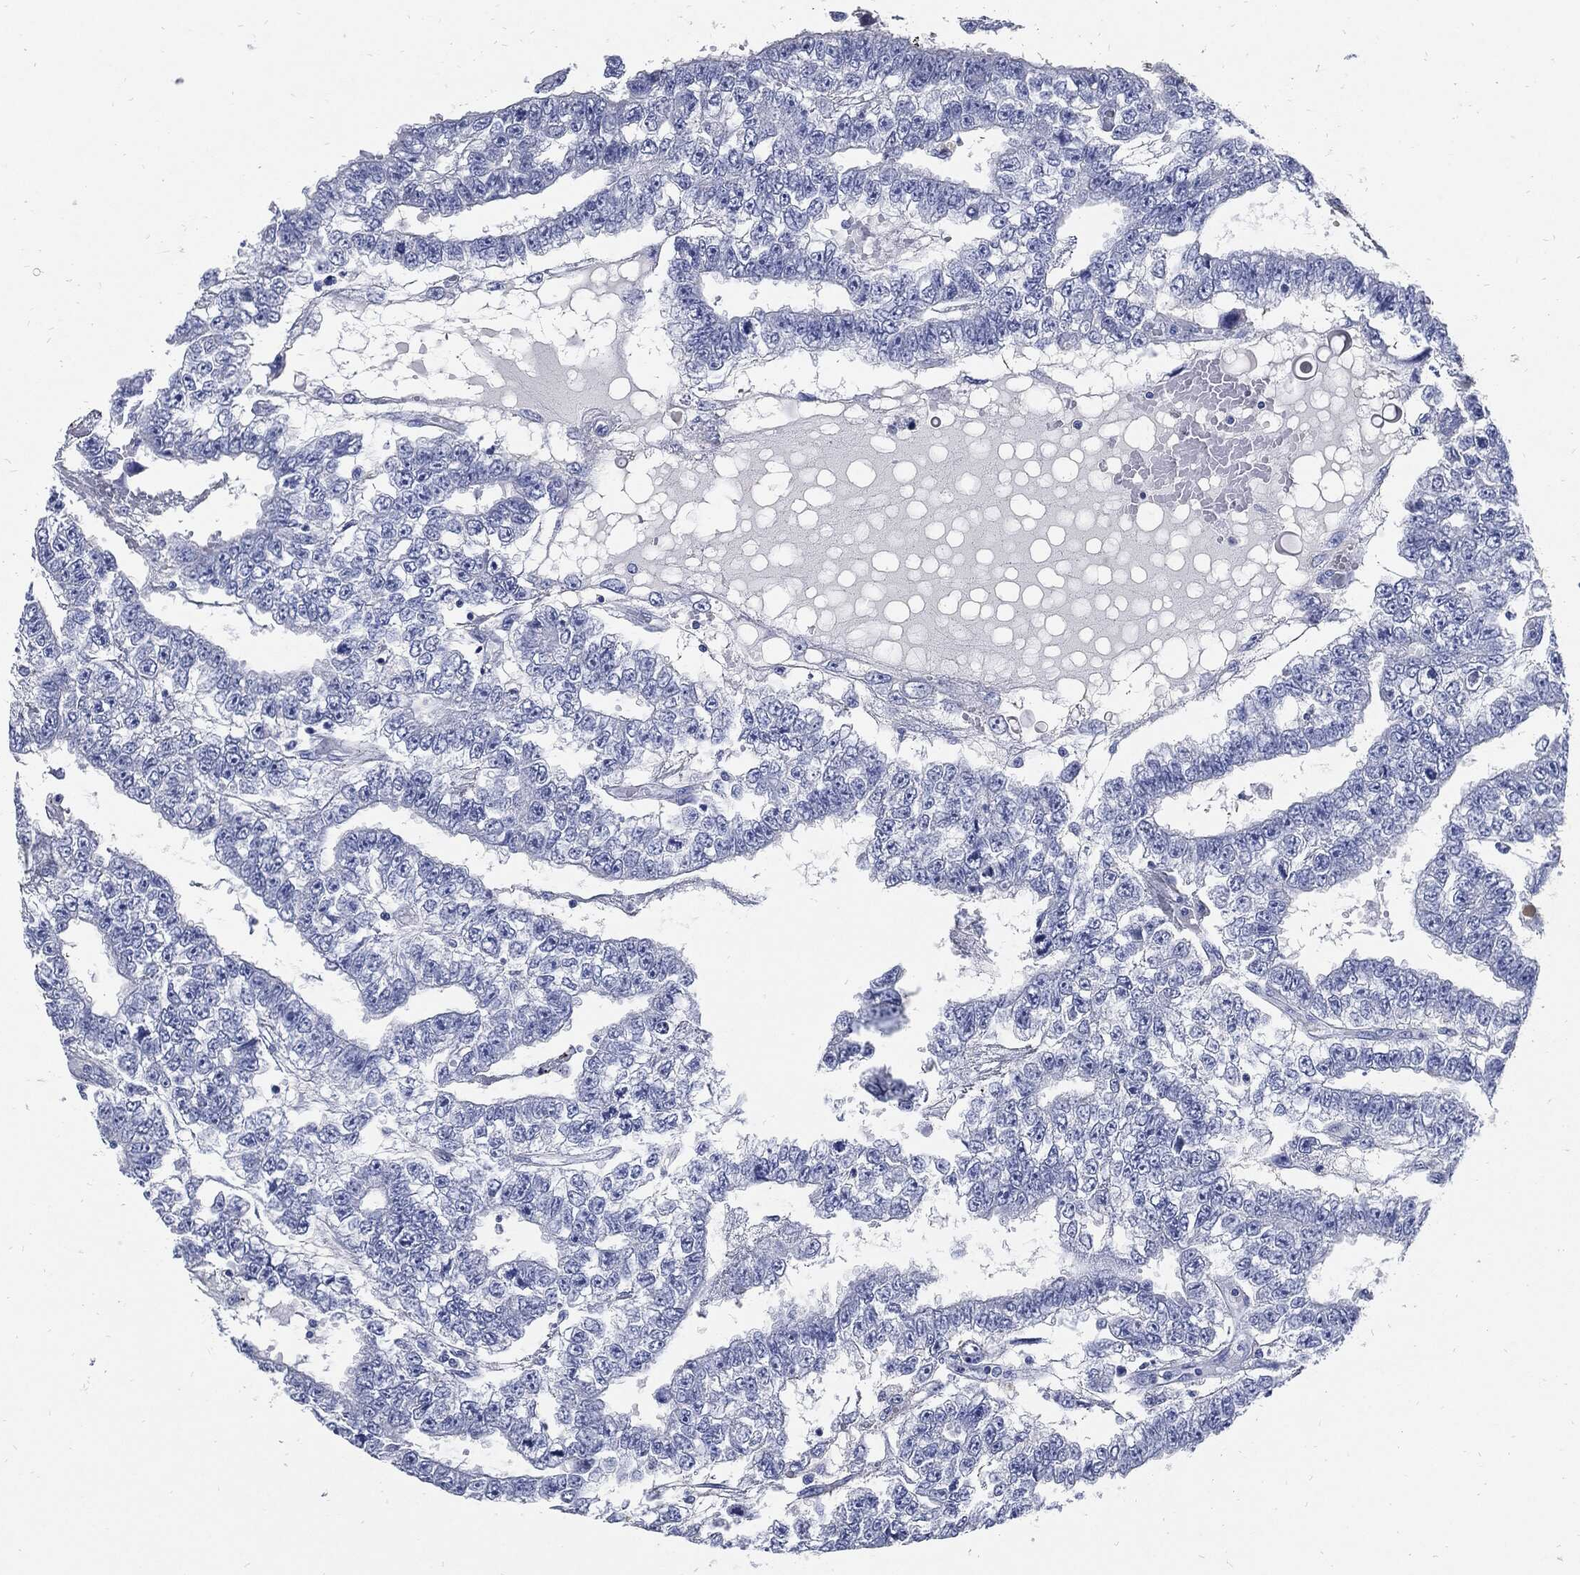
{"staining": {"intensity": "negative", "quantity": "none", "location": "none"}, "tissue": "testis cancer", "cell_type": "Tumor cells", "image_type": "cancer", "snomed": [{"axis": "morphology", "description": "Carcinoma, Embryonal, NOS"}, {"axis": "topography", "description": "Testis"}], "caption": "The photomicrograph demonstrates no significant positivity in tumor cells of testis embryonal carcinoma.", "gene": "FBN1", "patient": {"sex": "male", "age": 25}}